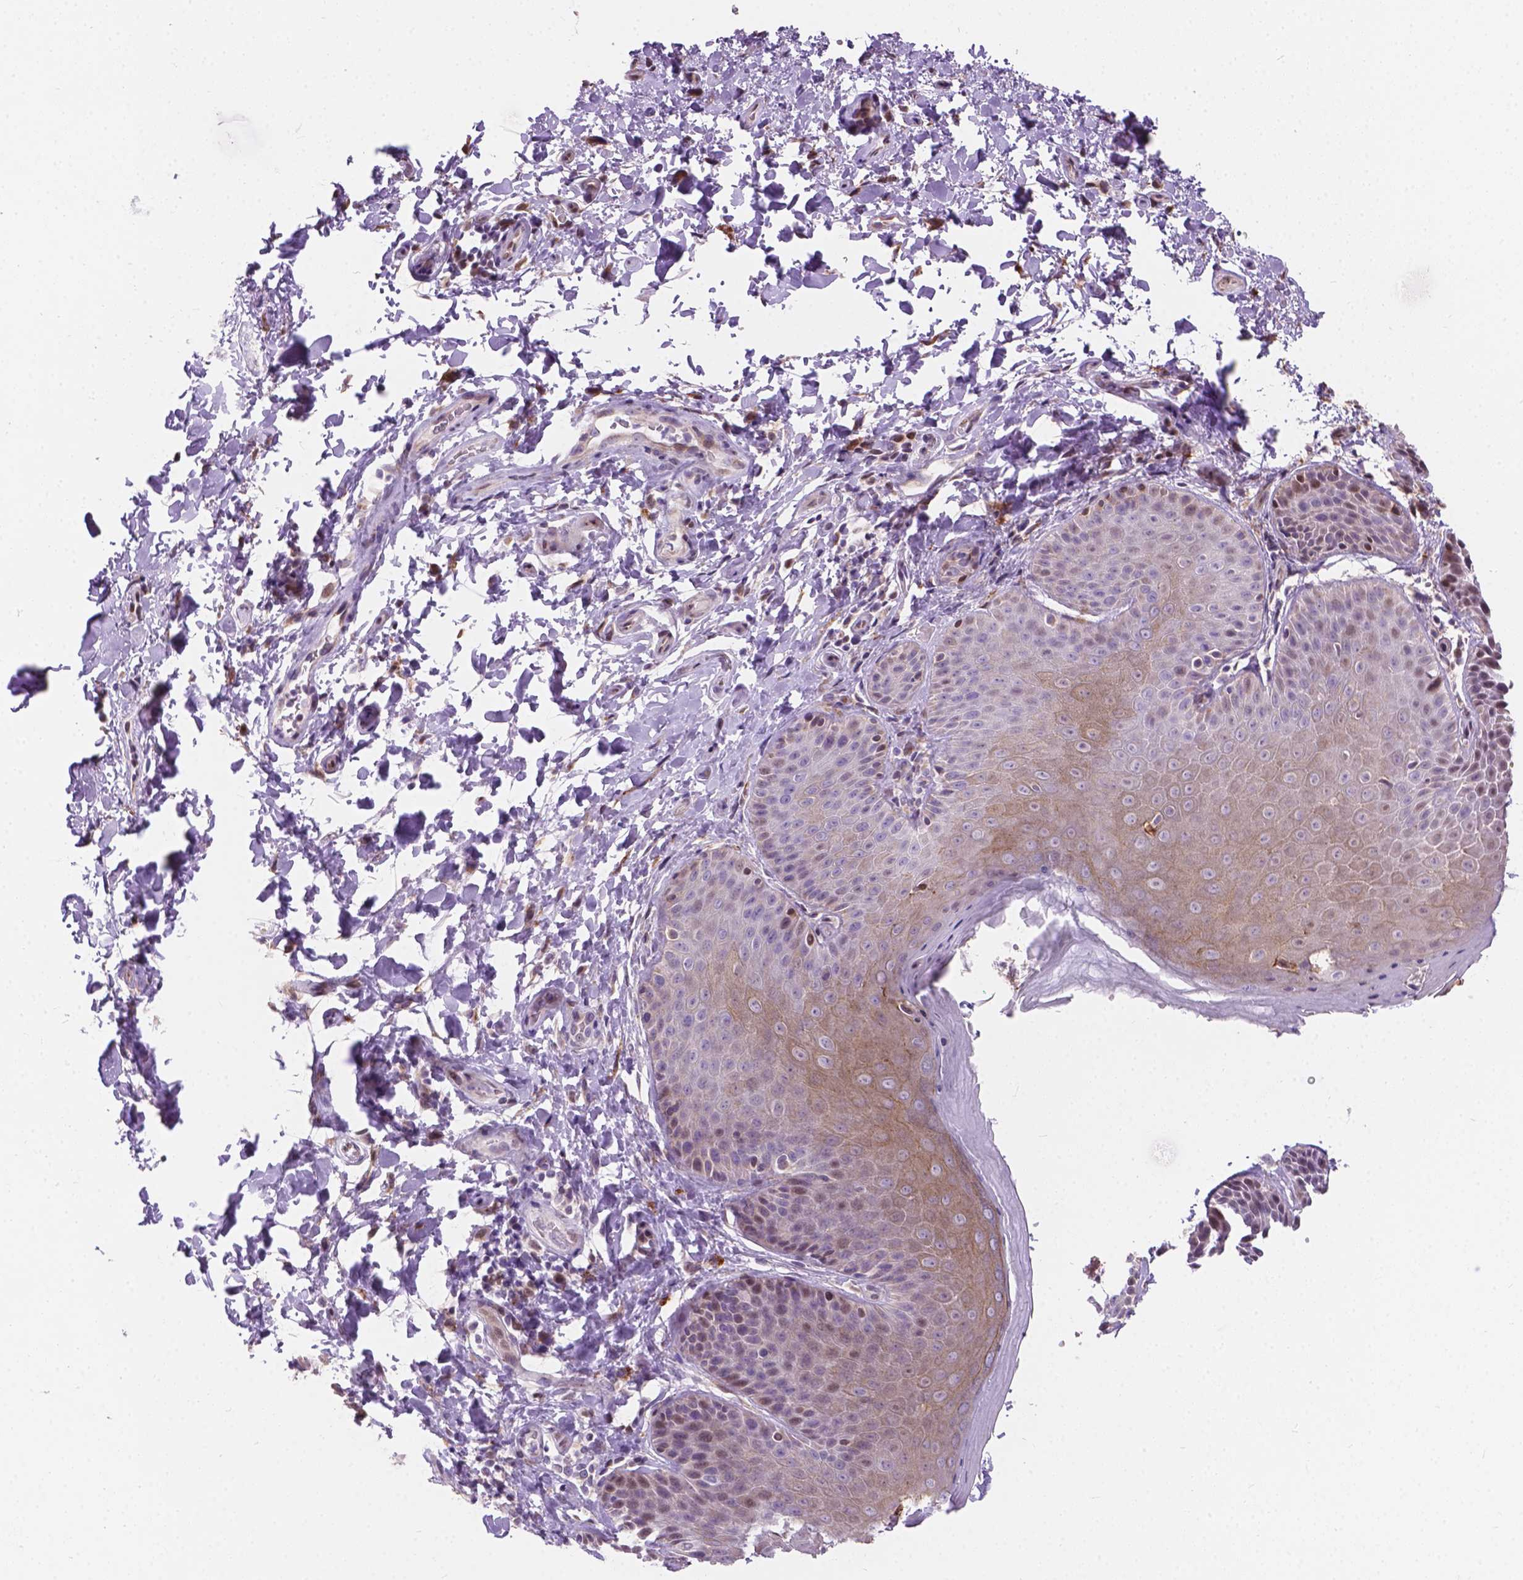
{"staining": {"intensity": "weak", "quantity": "25%-75%", "location": "cytoplasmic/membranous"}, "tissue": "skin", "cell_type": "Epidermal cells", "image_type": "normal", "snomed": [{"axis": "morphology", "description": "Normal tissue, NOS"}, {"axis": "topography", "description": "Anal"}, {"axis": "topography", "description": "Peripheral nerve tissue"}], "caption": "Protein analysis of benign skin exhibits weak cytoplasmic/membranous staining in approximately 25%-75% of epidermal cells. Using DAB (brown) and hematoxylin (blue) stains, captured at high magnification using brightfield microscopy.", "gene": "MYH14", "patient": {"sex": "male", "age": 51}}